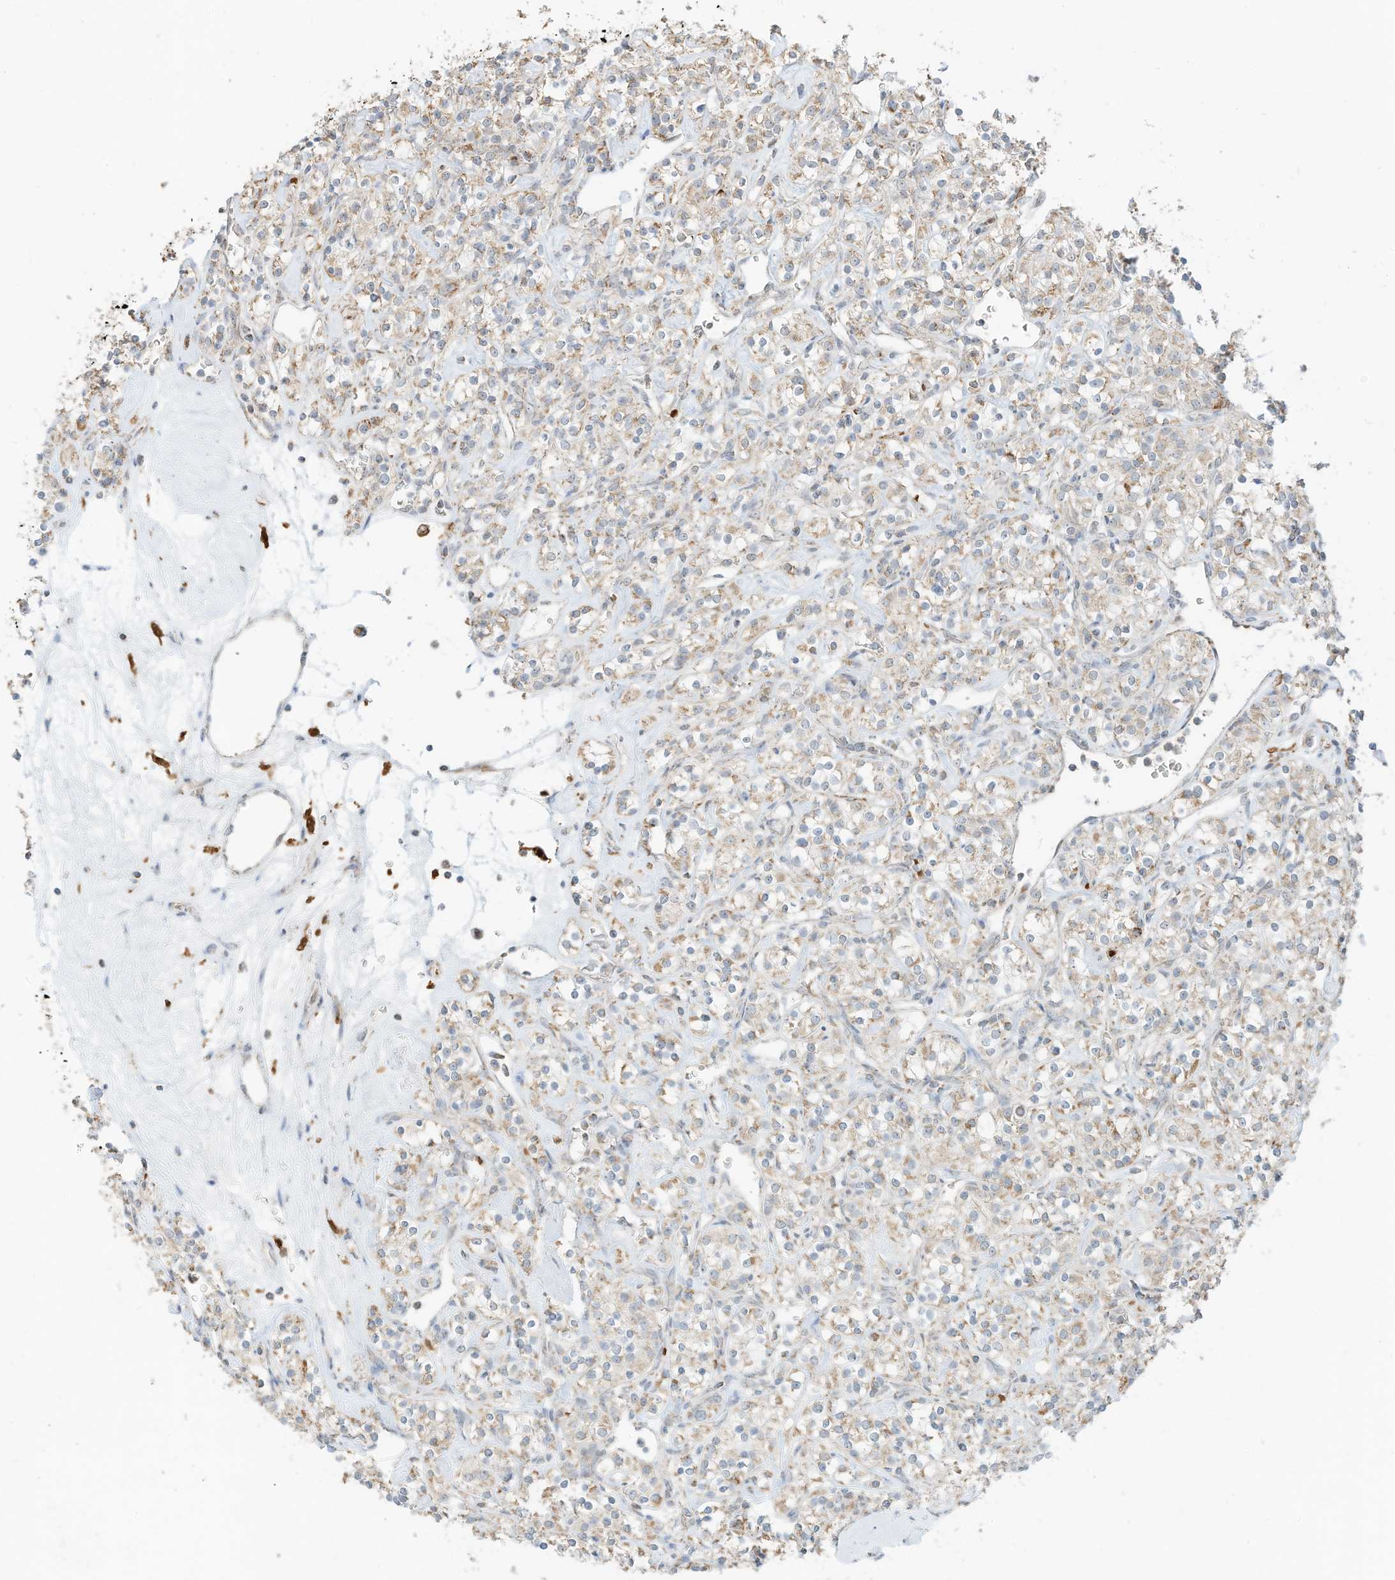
{"staining": {"intensity": "weak", "quantity": ">75%", "location": "cytoplasmic/membranous"}, "tissue": "renal cancer", "cell_type": "Tumor cells", "image_type": "cancer", "snomed": [{"axis": "morphology", "description": "Adenocarcinoma, NOS"}, {"axis": "topography", "description": "Kidney"}], "caption": "A brown stain labels weak cytoplasmic/membranous expression of a protein in renal cancer tumor cells.", "gene": "MTUS2", "patient": {"sex": "male", "age": 77}}